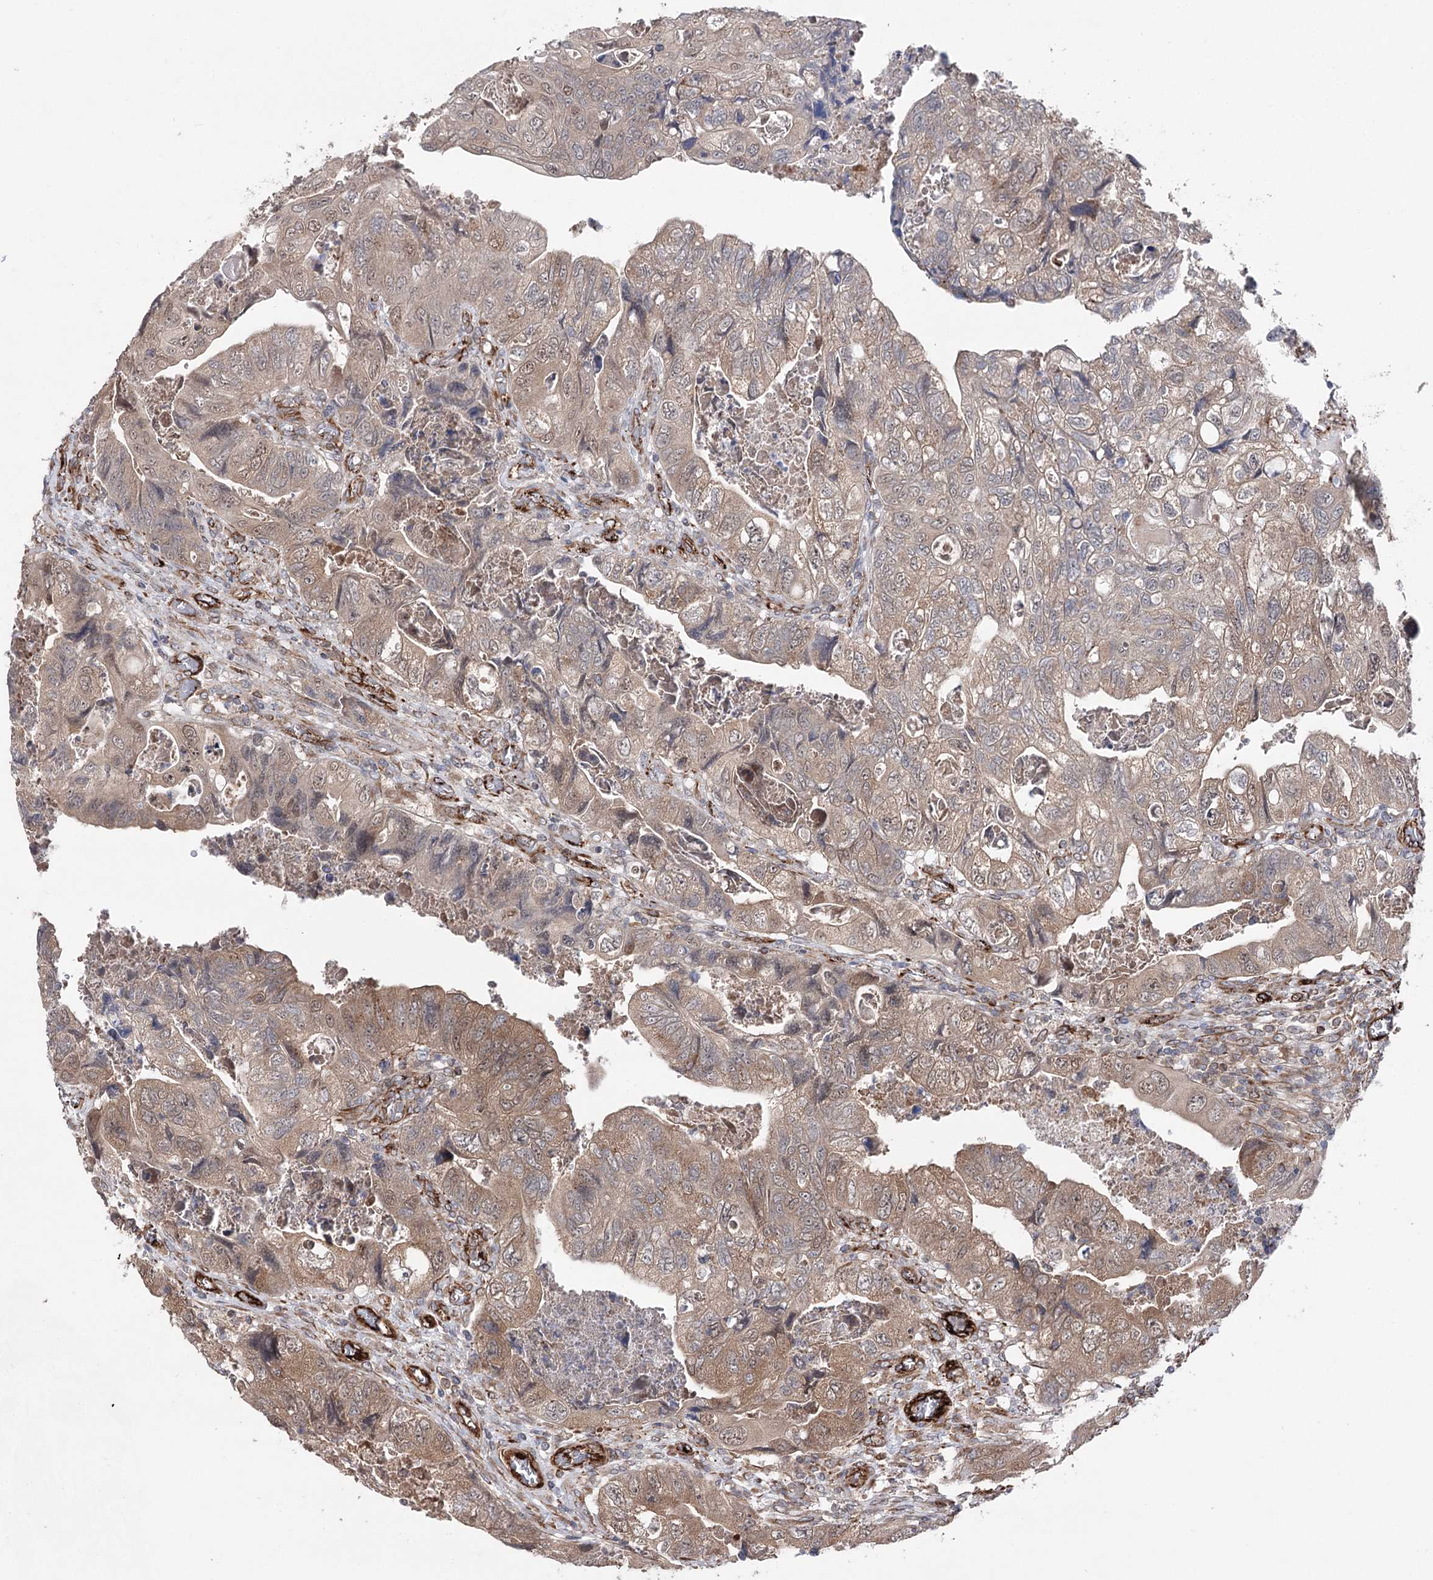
{"staining": {"intensity": "moderate", "quantity": ">75%", "location": "cytoplasmic/membranous"}, "tissue": "colorectal cancer", "cell_type": "Tumor cells", "image_type": "cancer", "snomed": [{"axis": "morphology", "description": "Adenocarcinoma, NOS"}, {"axis": "topography", "description": "Rectum"}], "caption": "DAB immunohistochemical staining of colorectal cancer (adenocarcinoma) displays moderate cytoplasmic/membranous protein positivity in approximately >75% of tumor cells. (DAB (3,3'-diaminobenzidine) = brown stain, brightfield microscopy at high magnification).", "gene": "MIB1", "patient": {"sex": "male", "age": 63}}